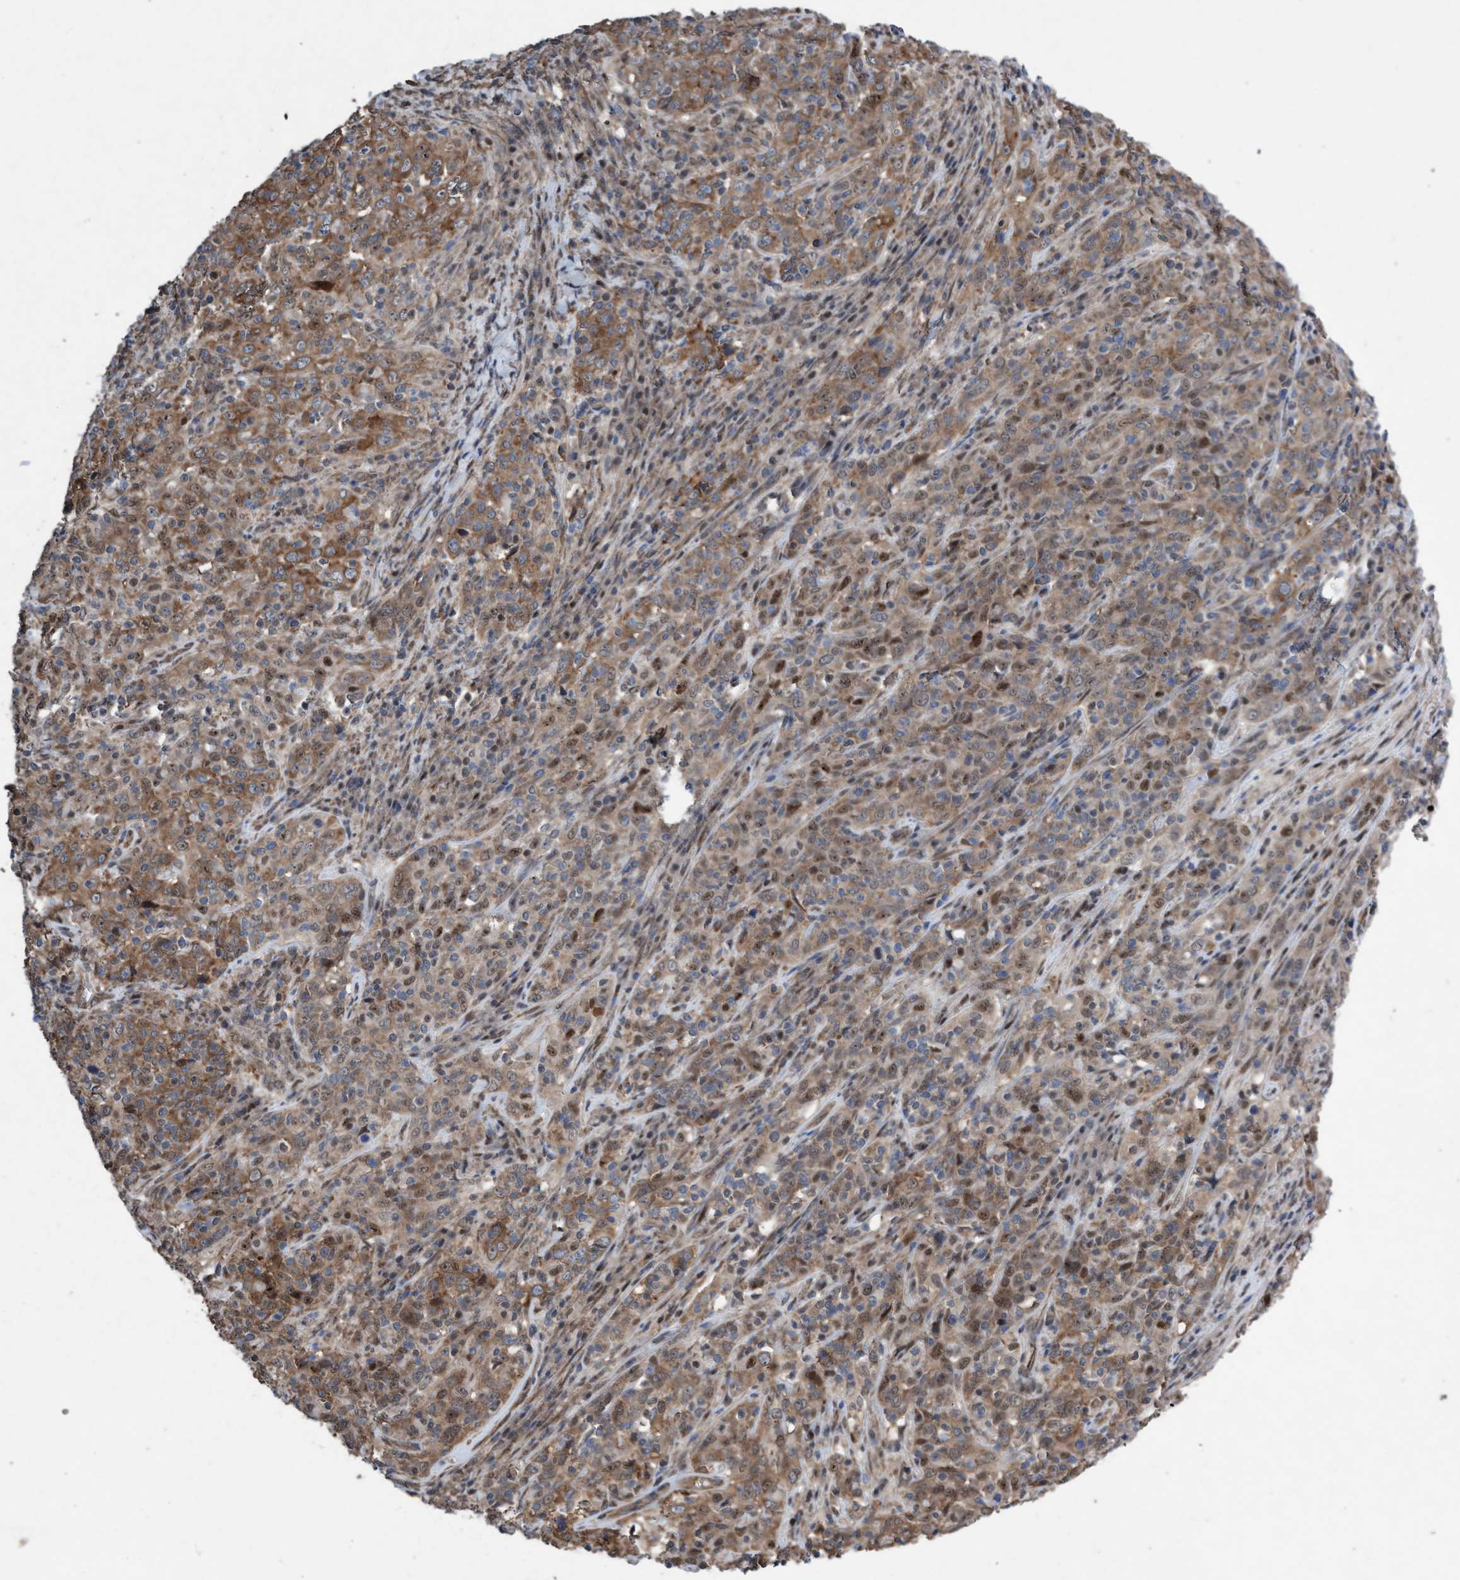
{"staining": {"intensity": "moderate", "quantity": ">75%", "location": "cytoplasmic/membranous,nuclear"}, "tissue": "cervical cancer", "cell_type": "Tumor cells", "image_type": "cancer", "snomed": [{"axis": "morphology", "description": "Squamous cell carcinoma, NOS"}, {"axis": "topography", "description": "Cervix"}], "caption": "Tumor cells demonstrate medium levels of moderate cytoplasmic/membranous and nuclear positivity in about >75% of cells in human cervical cancer (squamous cell carcinoma). Ihc stains the protein of interest in brown and the nuclei are stained blue.", "gene": "METAP2", "patient": {"sex": "female", "age": 46}}